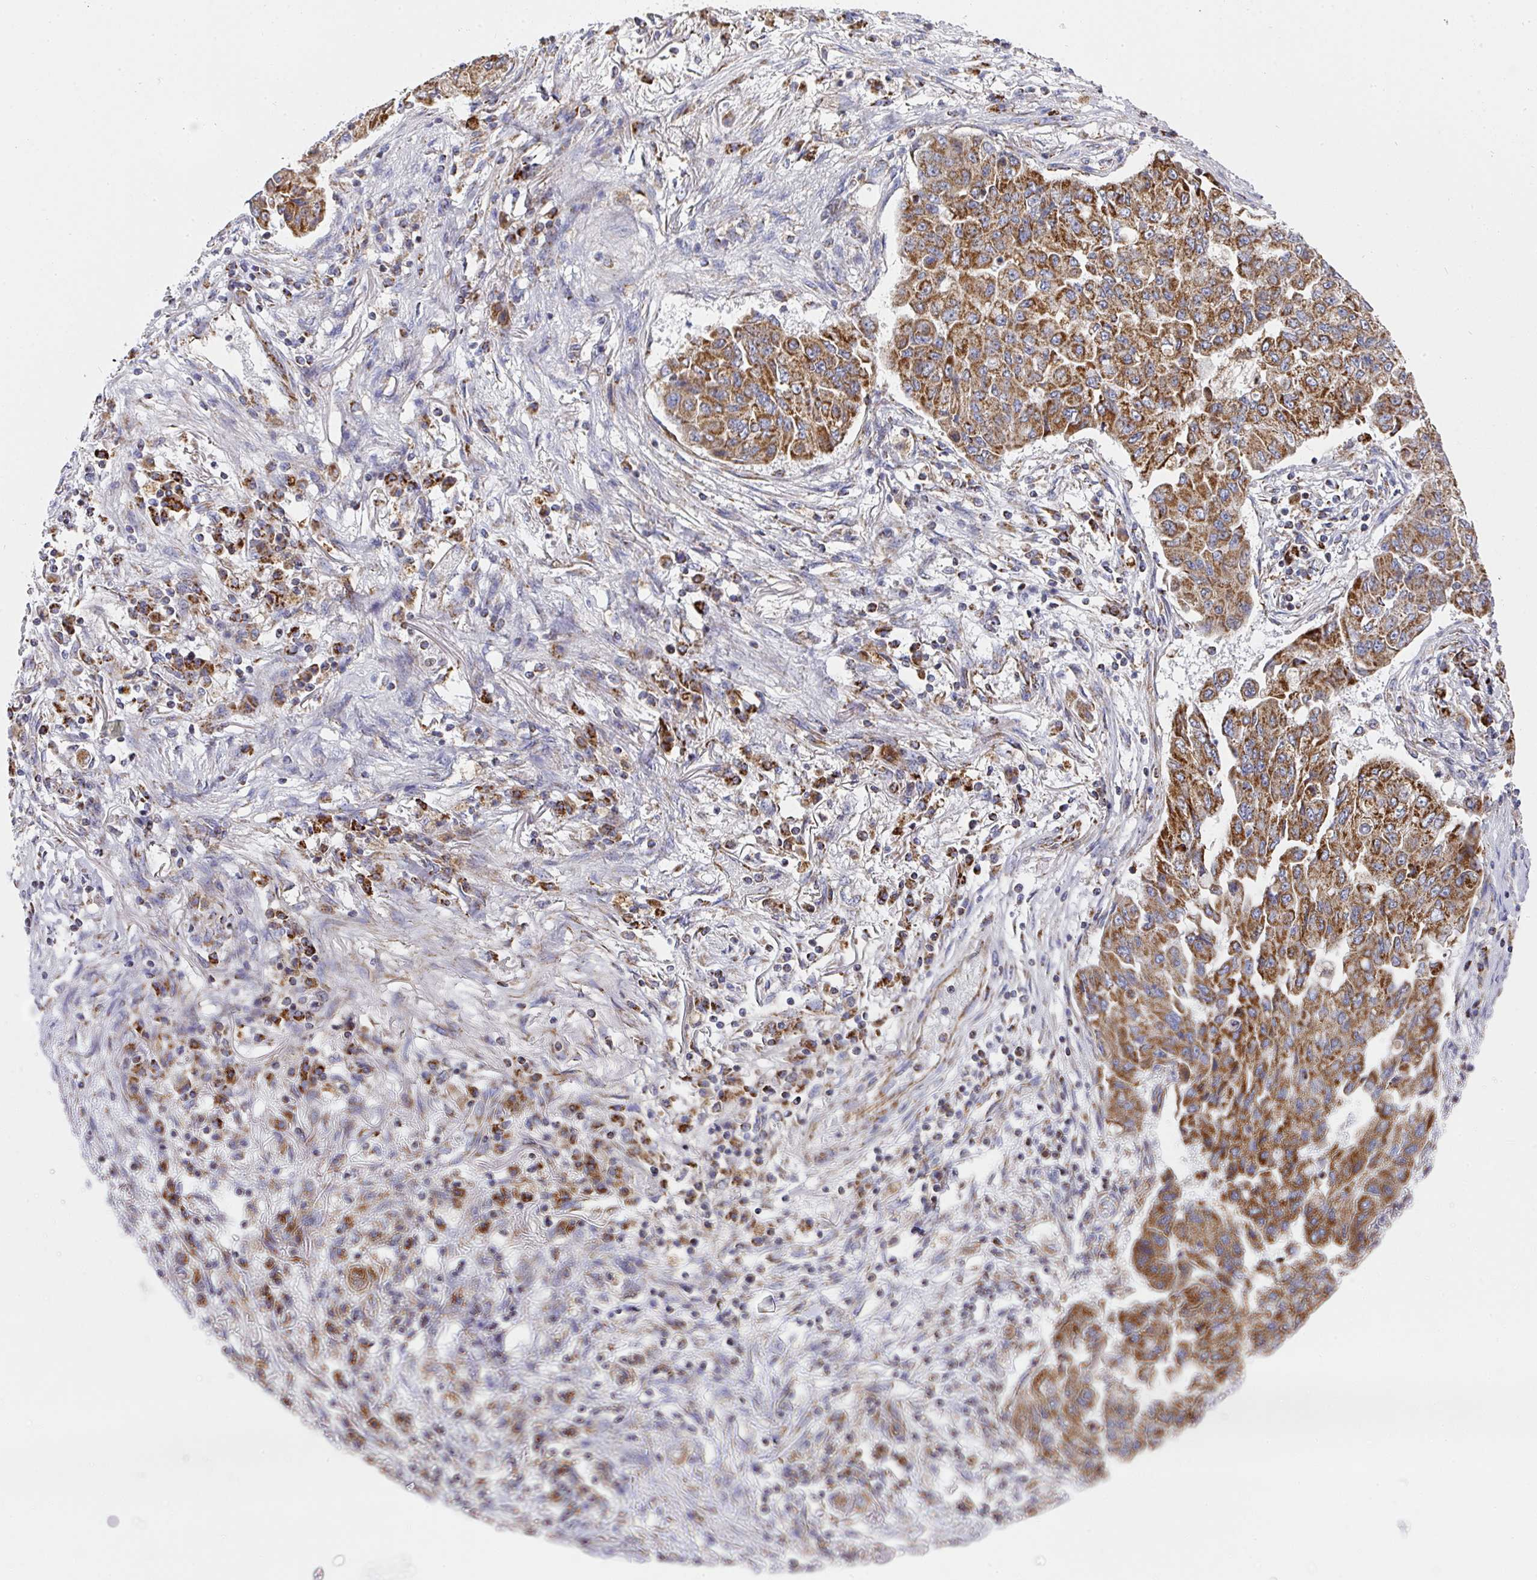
{"staining": {"intensity": "strong", "quantity": ">75%", "location": "cytoplasmic/membranous"}, "tissue": "lung cancer", "cell_type": "Tumor cells", "image_type": "cancer", "snomed": [{"axis": "morphology", "description": "Squamous cell carcinoma, NOS"}, {"axis": "topography", "description": "Lung"}], "caption": "Immunohistochemistry (IHC) photomicrograph of lung cancer (squamous cell carcinoma) stained for a protein (brown), which demonstrates high levels of strong cytoplasmic/membranous expression in about >75% of tumor cells.", "gene": "UQCRFS1", "patient": {"sex": "male", "age": 74}}